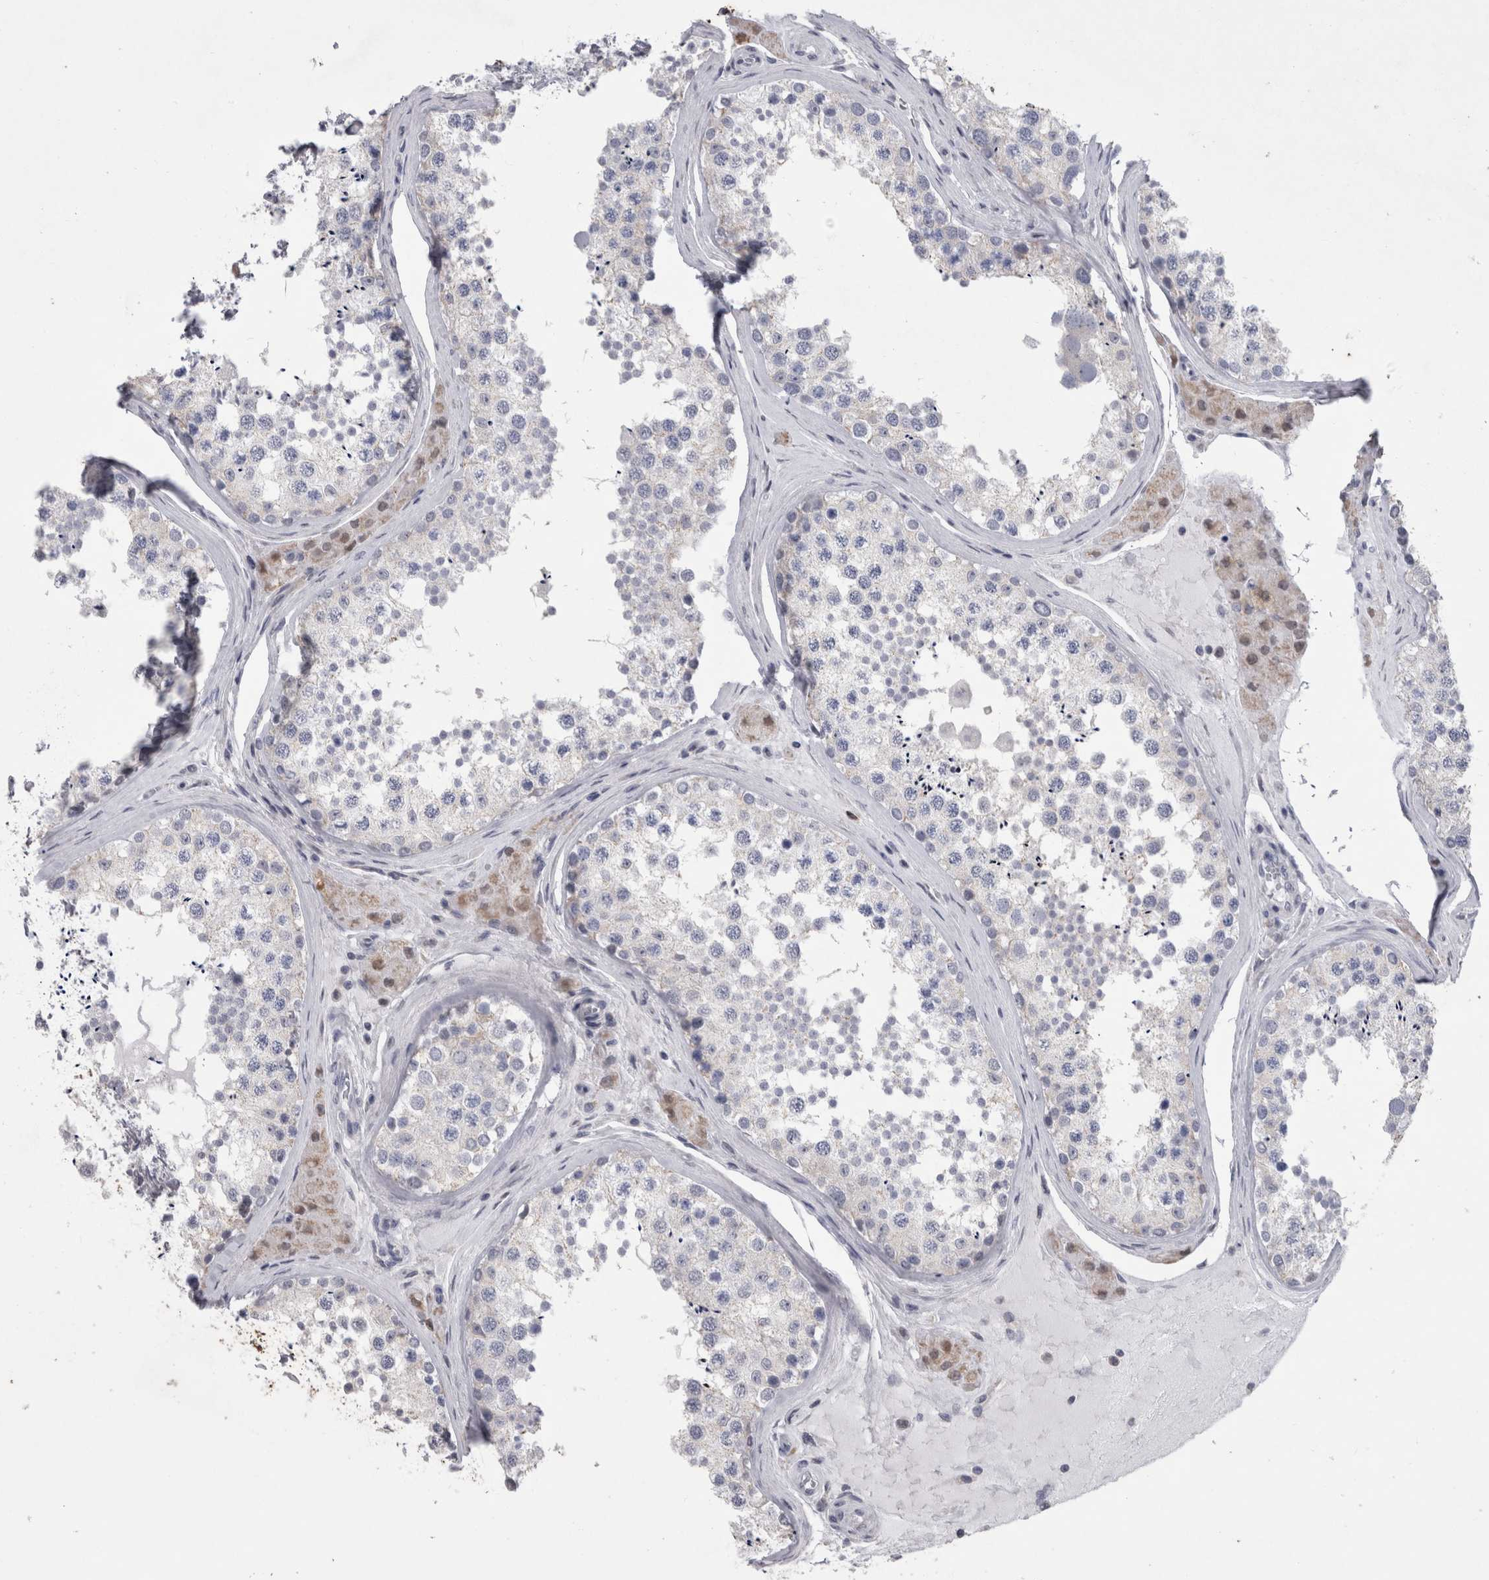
{"staining": {"intensity": "negative", "quantity": "none", "location": "none"}, "tissue": "testis", "cell_type": "Cells in seminiferous ducts", "image_type": "normal", "snomed": [{"axis": "morphology", "description": "Normal tissue, NOS"}, {"axis": "topography", "description": "Testis"}], "caption": "A histopathology image of human testis is negative for staining in cells in seminiferous ducts. (Immunohistochemistry, brightfield microscopy, high magnification).", "gene": "AGMAT", "patient": {"sex": "male", "age": 46}}